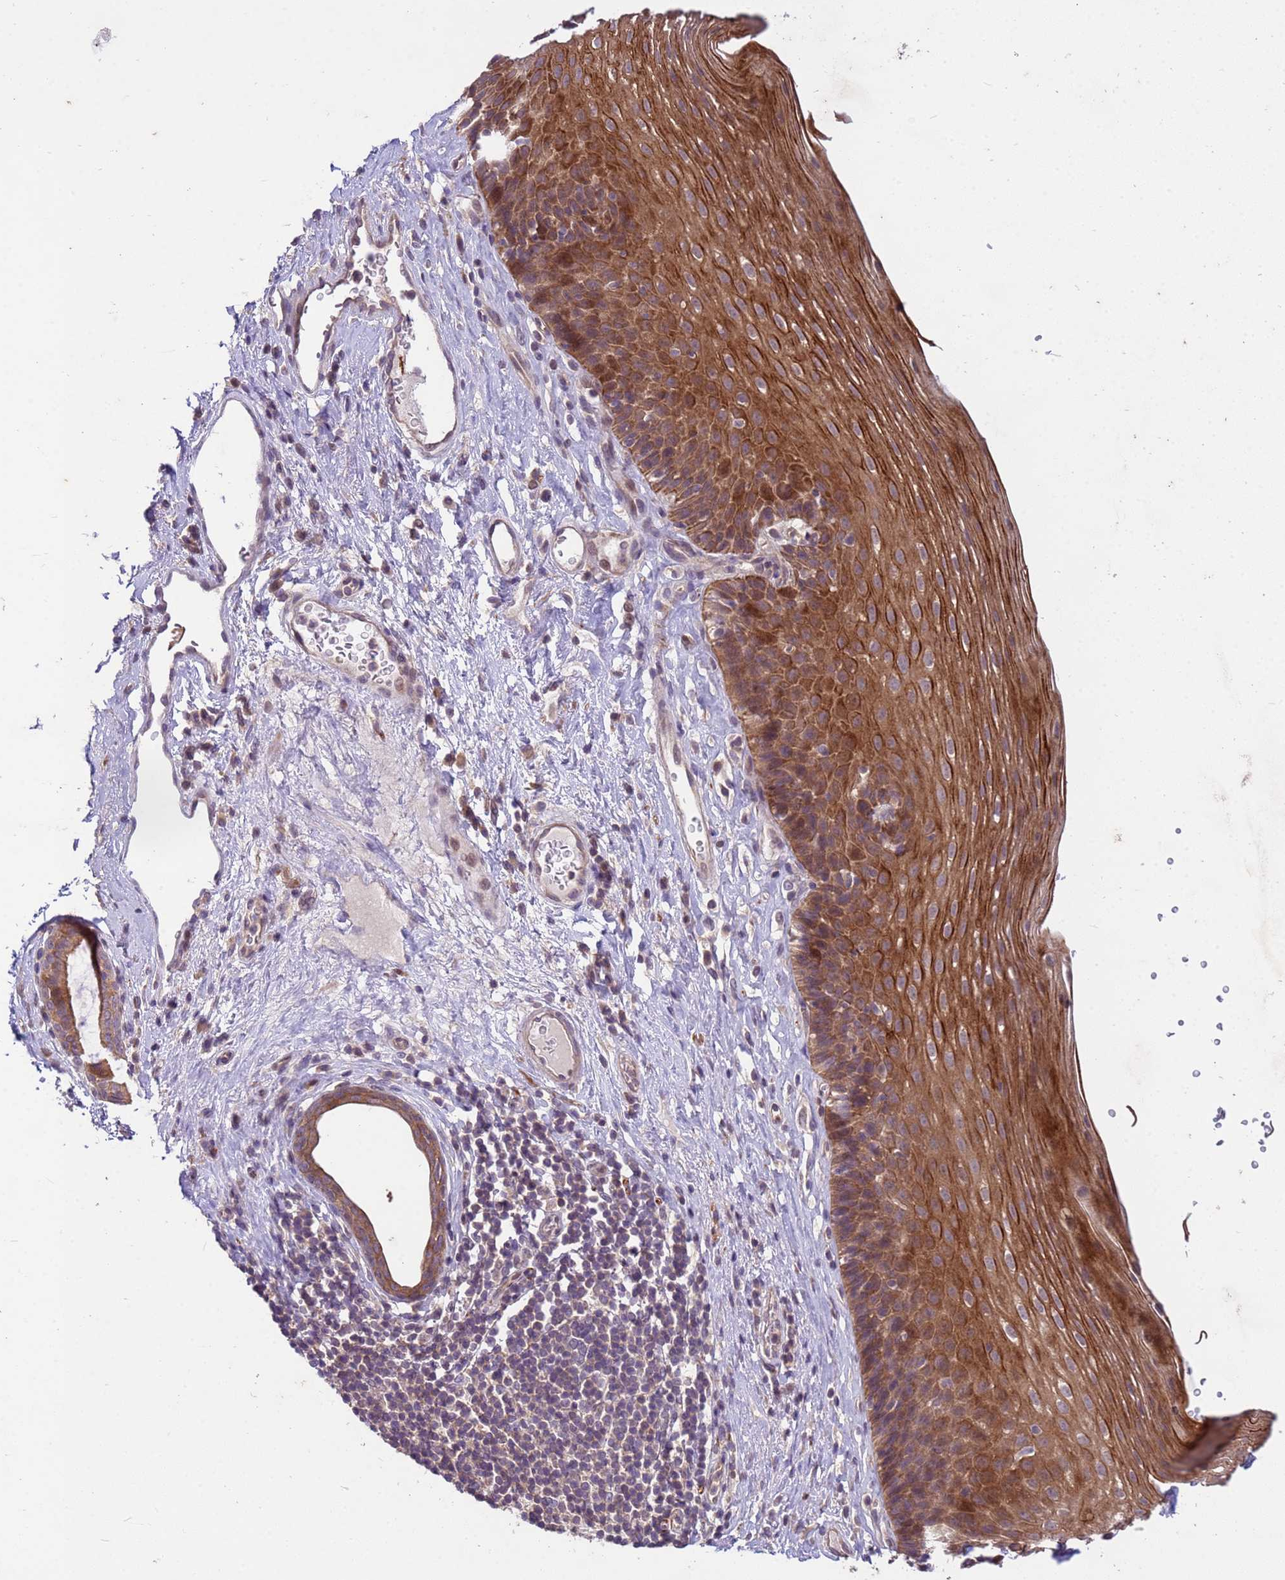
{"staining": {"intensity": "strong", "quantity": ">75%", "location": "cytoplasmic/membranous"}, "tissue": "esophagus", "cell_type": "Squamous epithelial cells", "image_type": "normal", "snomed": [{"axis": "morphology", "description": "Normal tissue, NOS"}, {"axis": "topography", "description": "Esophagus"}], "caption": "An image of human esophagus stained for a protein shows strong cytoplasmic/membranous brown staining in squamous epithelial cells. (DAB (3,3'-diaminobenzidine) IHC, brown staining for protein, blue staining for nuclei).", "gene": "PPP2CA", "patient": {"sex": "female", "age": 66}}